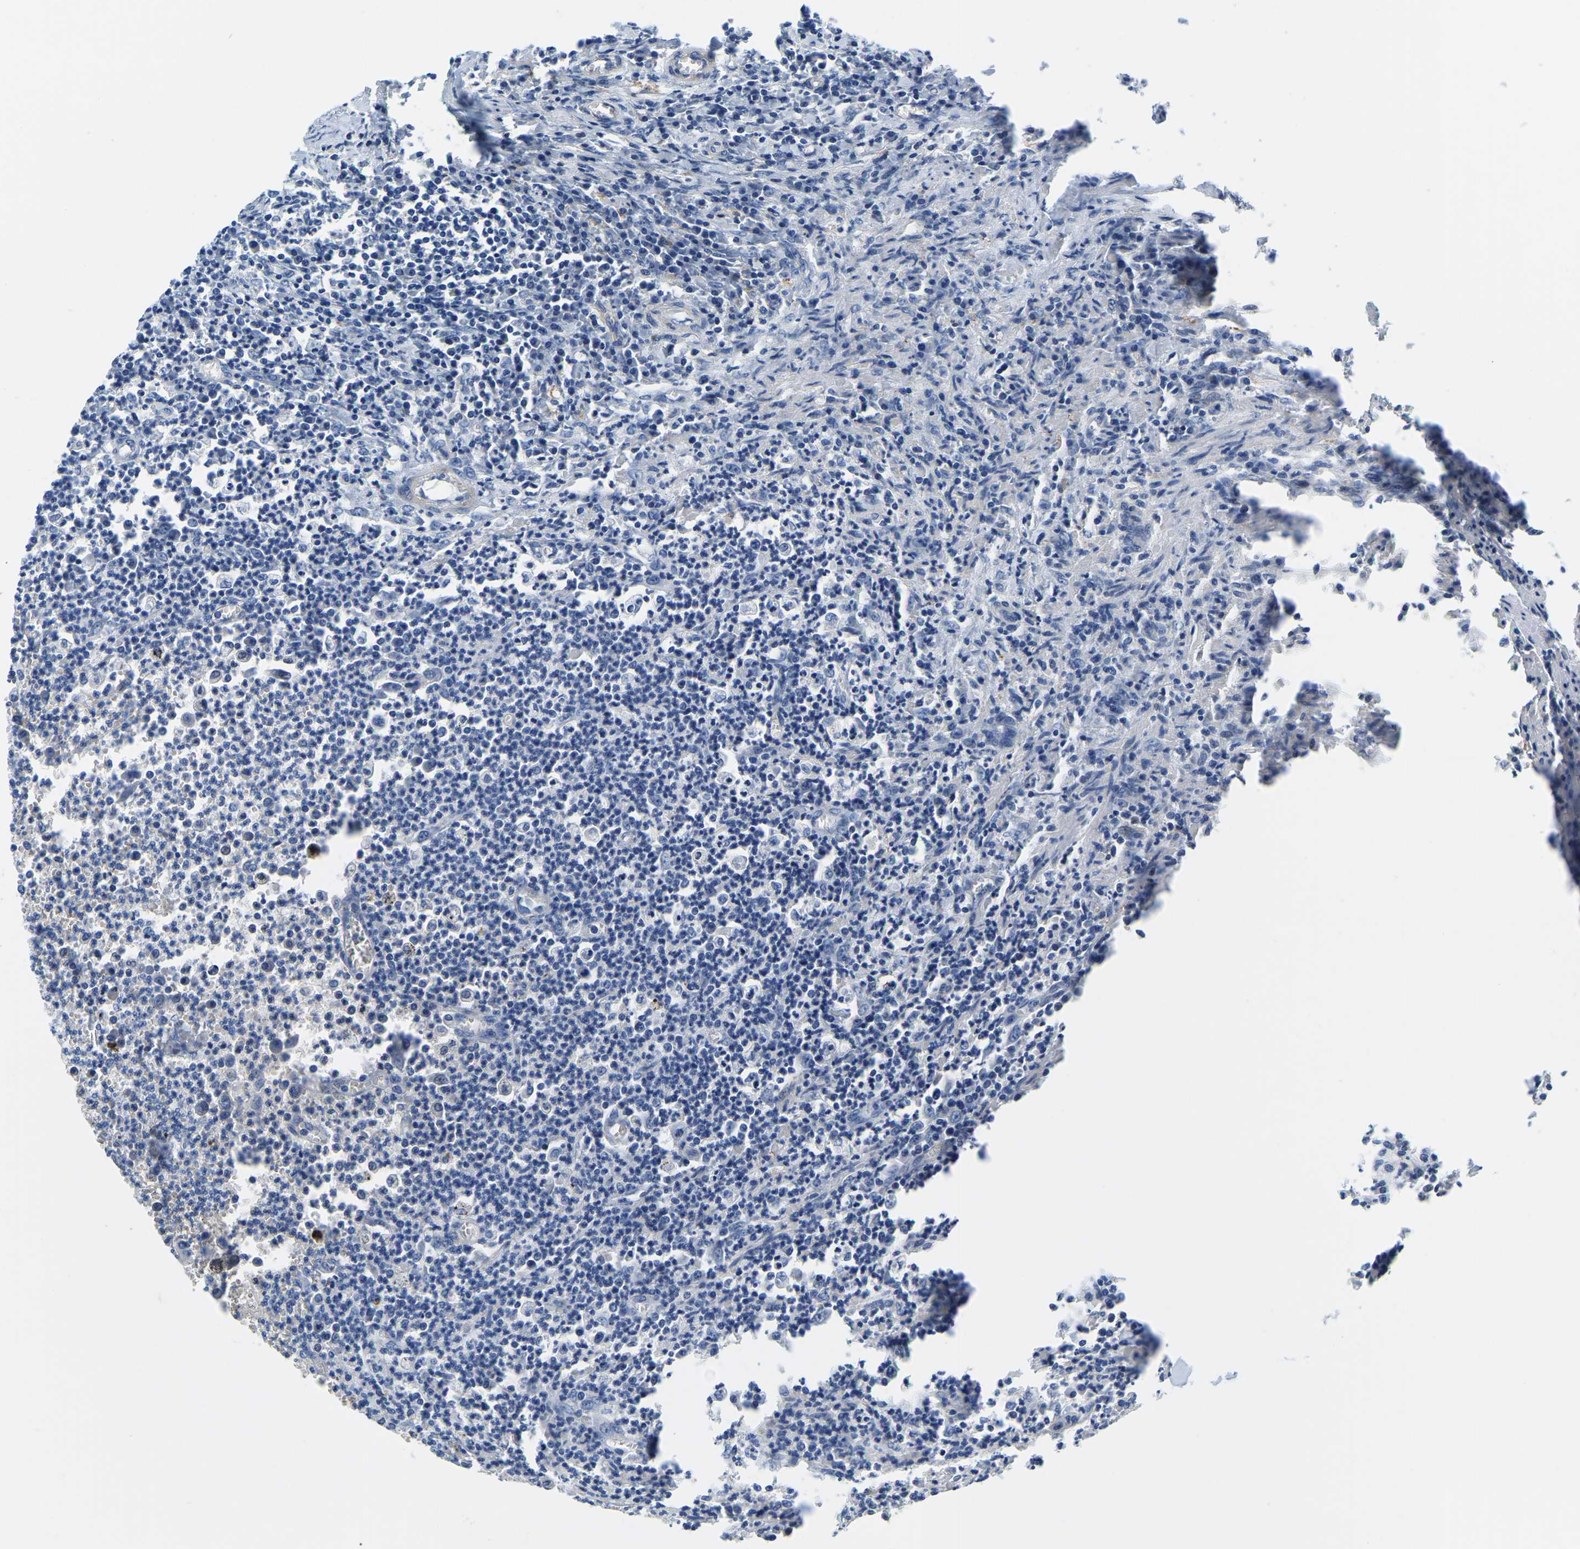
{"staining": {"intensity": "negative", "quantity": "none", "location": "none"}, "tissue": "colorectal cancer", "cell_type": "Tumor cells", "image_type": "cancer", "snomed": [{"axis": "morphology", "description": "Adenocarcinoma, NOS"}, {"axis": "topography", "description": "Colon"}], "caption": "Immunohistochemical staining of human adenocarcinoma (colorectal) reveals no significant expression in tumor cells.", "gene": "LIAS", "patient": {"sex": "male", "age": 72}}